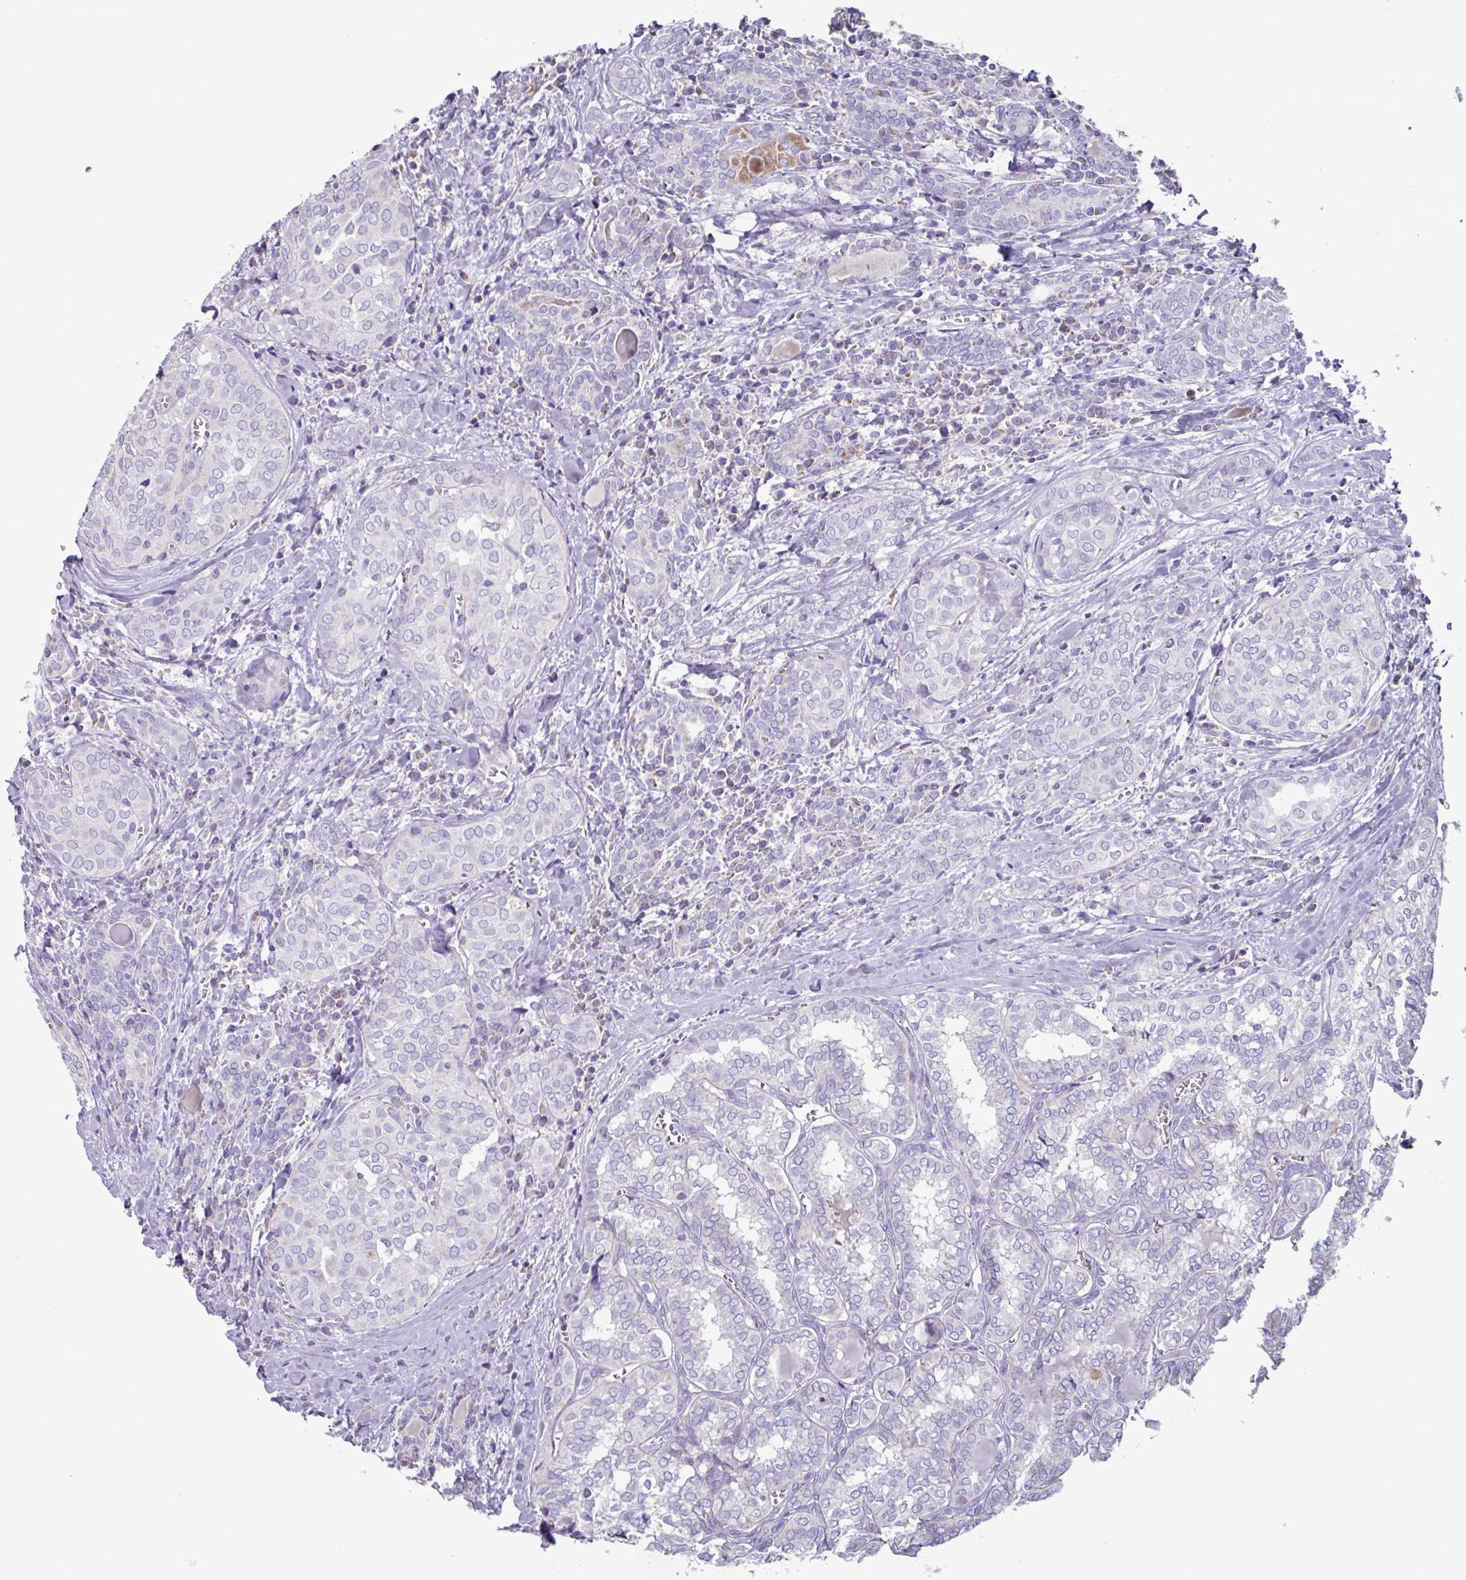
{"staining": {"intensity": "negative", "quantity": "none", "location": "none"}, "tissue": "thyroid cancer", "cell_type": "Tumor cells", "image_type": "cancer", "snomed": [{"axis": "morphology", "description": "Papillary adenocarcinoma, NOS"}, {"axis": "topography", "description": "Thyroid gland"}], "caption": "The image exhibits no staining of tumor cells in thyroid cancer (papillary adenocarcinoma).", "gene": "MT-ND4", "patient": {"sex": "female", "age": 30}}